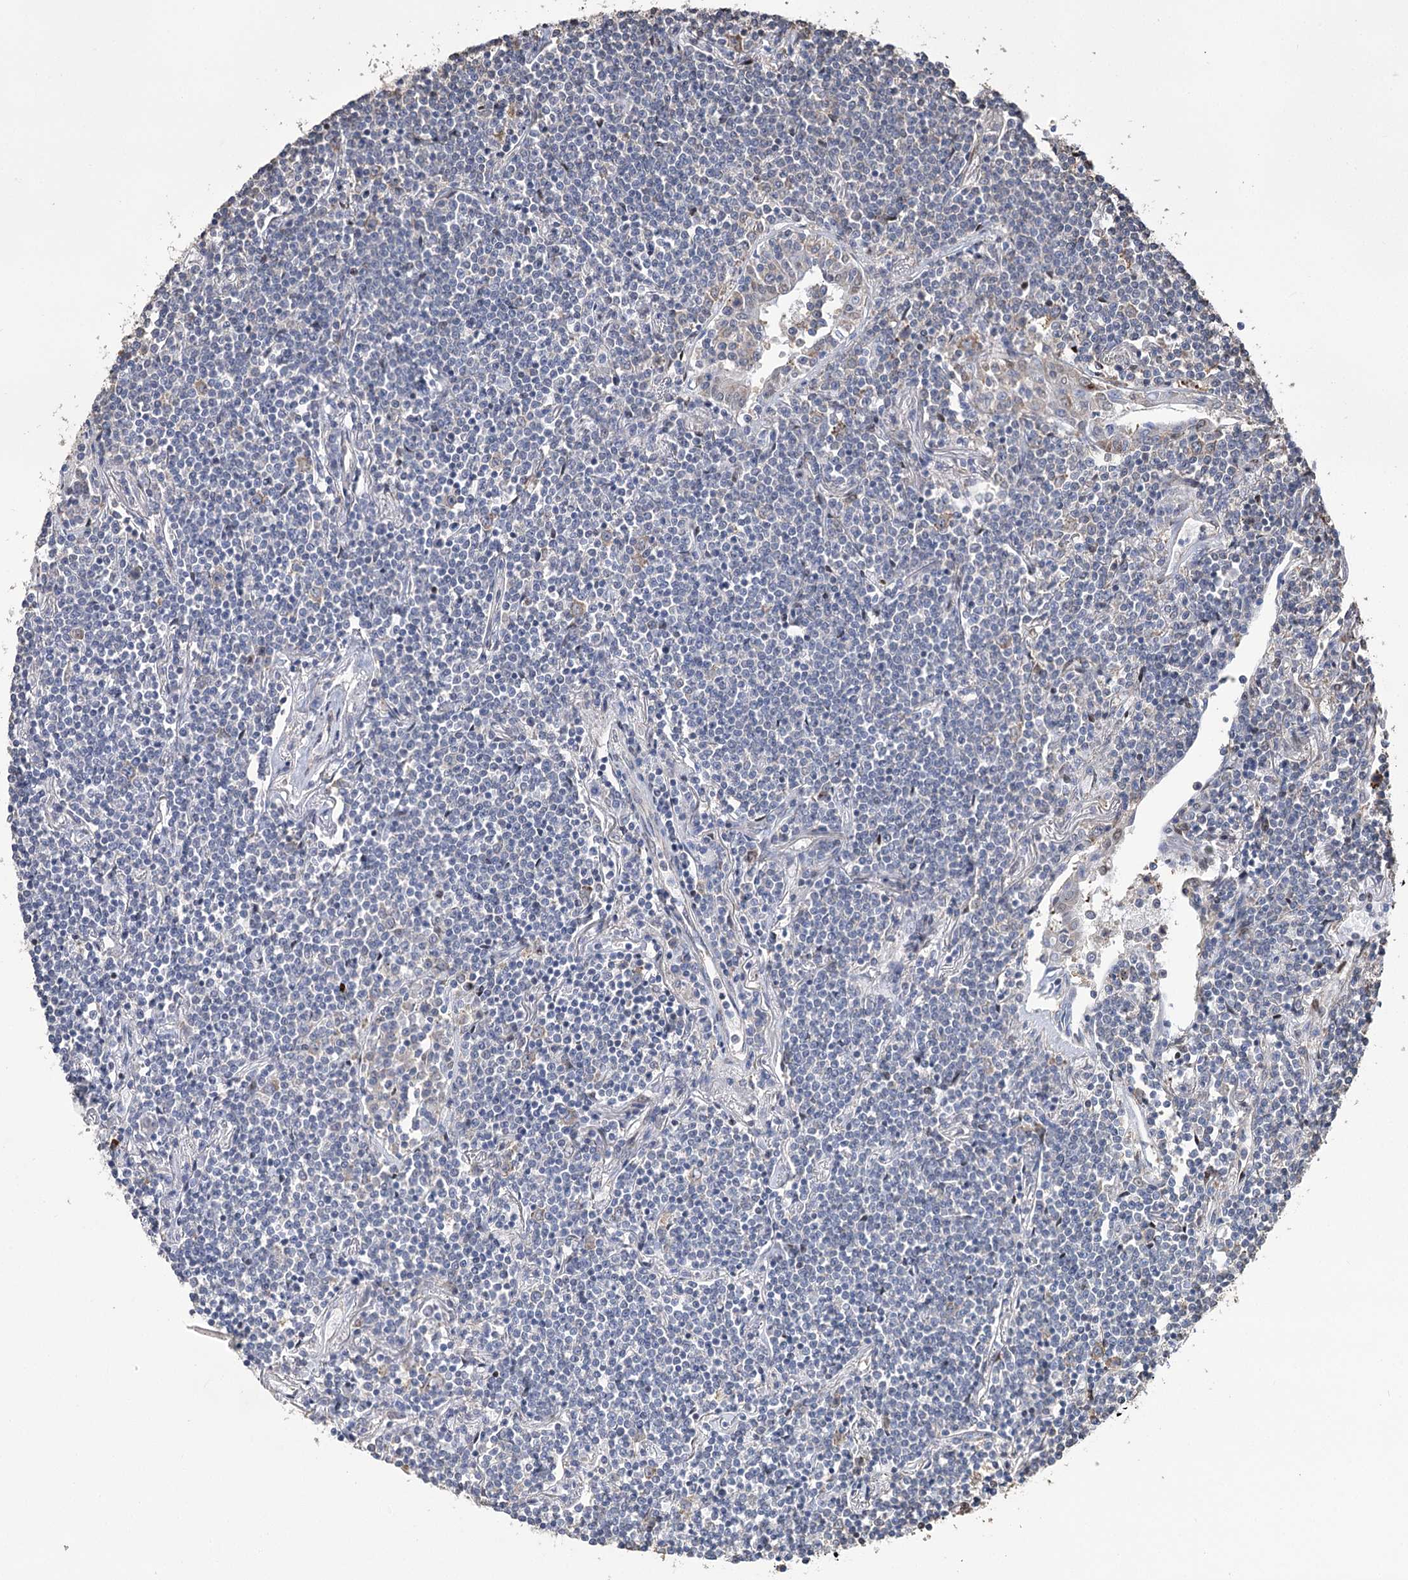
{"staining": {"intensity": "negative", "quantity": "none", "location": "none"}, "tissue": "lymphoma", "cell_type": "Tumor cells", "image_type": "cancer", "snomed": [{"axis": "morphology", "description": "Malignant lymphoma, non-Hodgkin's type, Low grade"}, {"axis": "topography", "description": "Lung"}], "caption": "Tumor cells show no significant expression in malignant lymphoma, non-Hodgkin's type (low-grade).", "gene": "NFU1", "patient": {"sex": "female", "age": 71}}